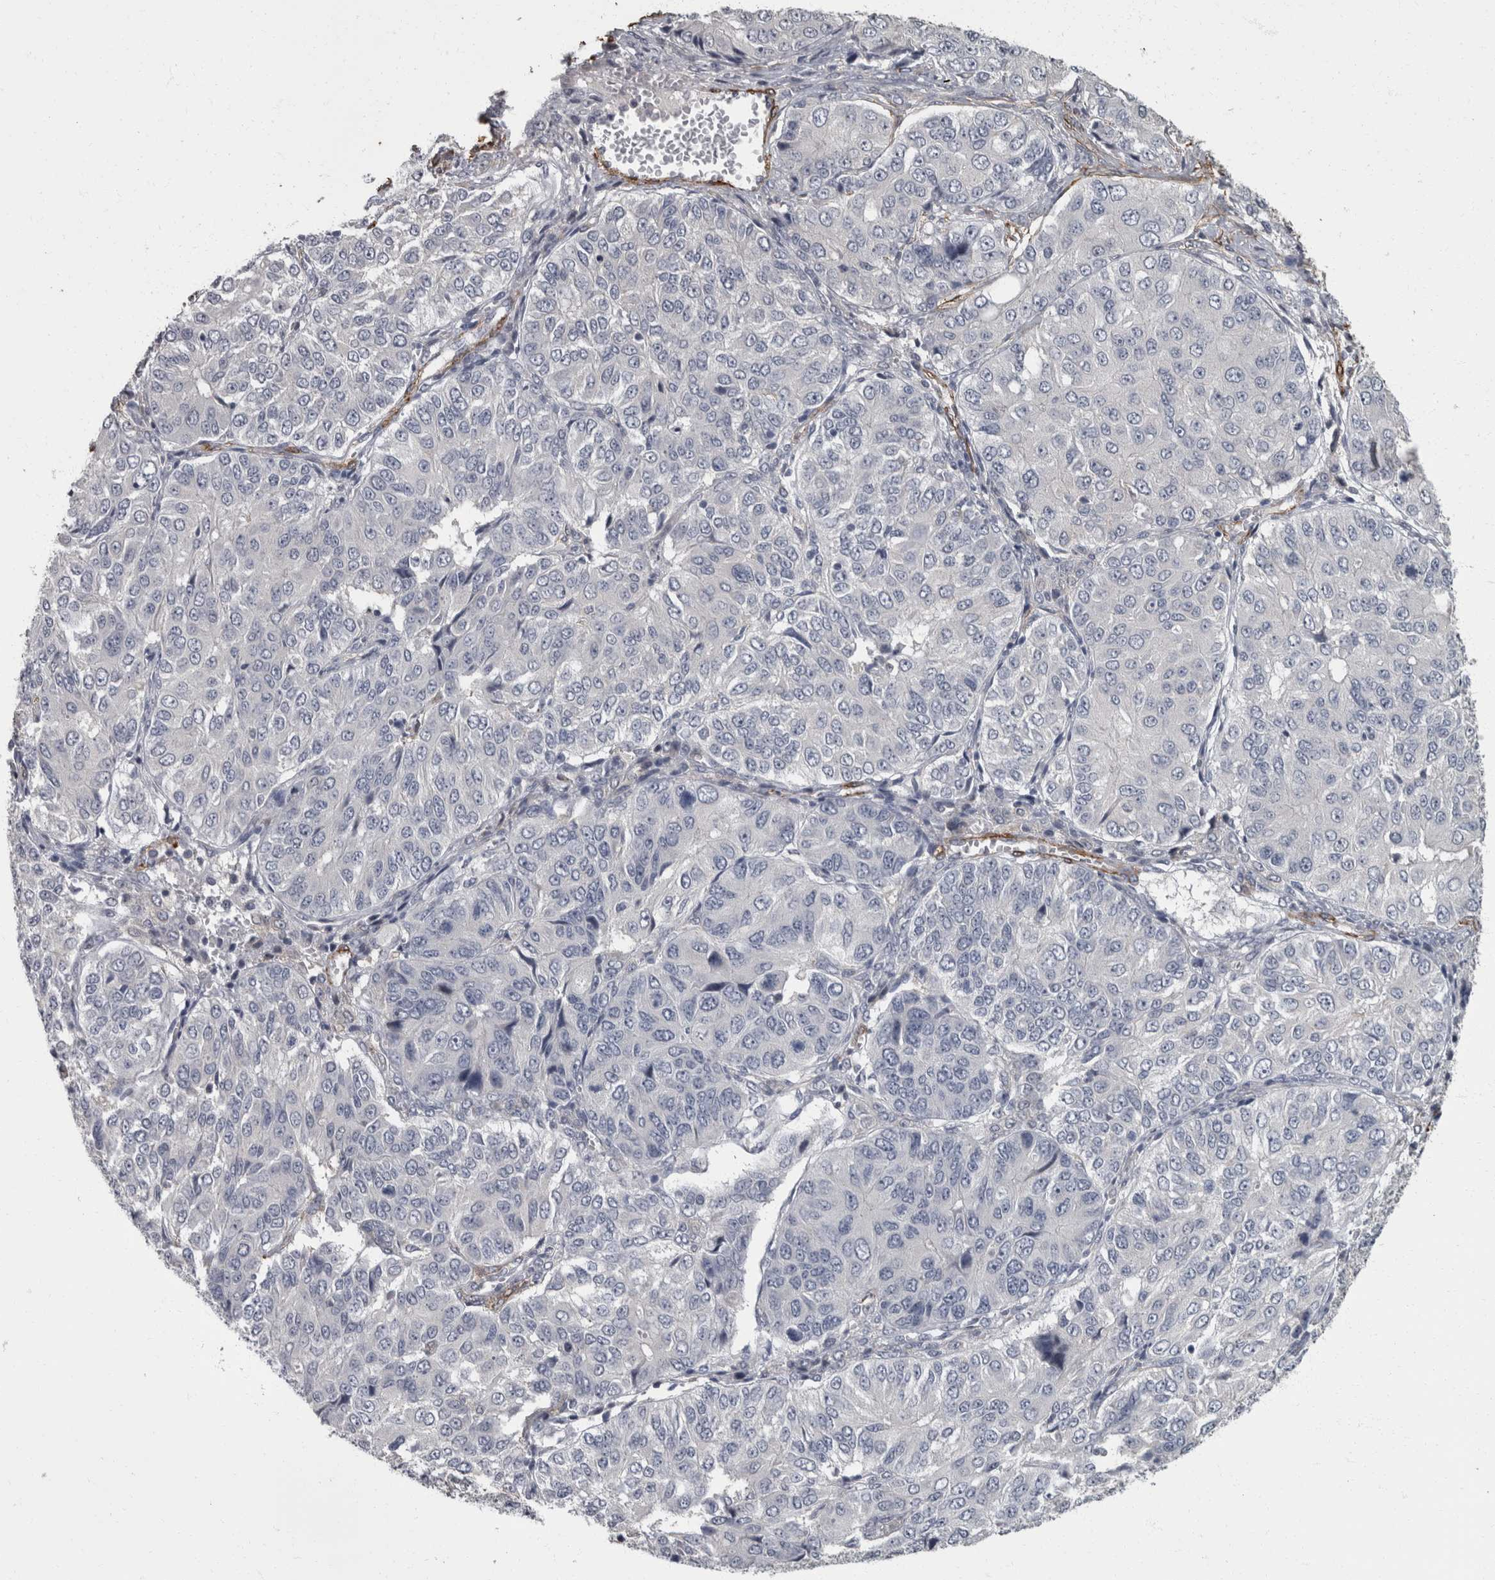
{"staining": {"intensity": "negative", "quantity": "none", "location": "none"}, "tissue": "ovarian cancer", "cell_type": "Tumor cells", "image_type": "cancer", "snomed": [{"axis": "morphology", "description": "Carcinoma, endometroid"}, {"axis": "topography", "description": "Ovary"}], "caption": "Immunohistochemistry (IHC) image of neoplastic tissue: human ovarian cancer stained with DAB shows no significant protein expression in tumor cells. The staining was performed using DAB to visualize the protein expression in brown, while the nuclei were stained in blue with hematoxylin (Magnification: 20x).", "gene": "MASTL", "patient": {"sex": "female", "age": 51}}